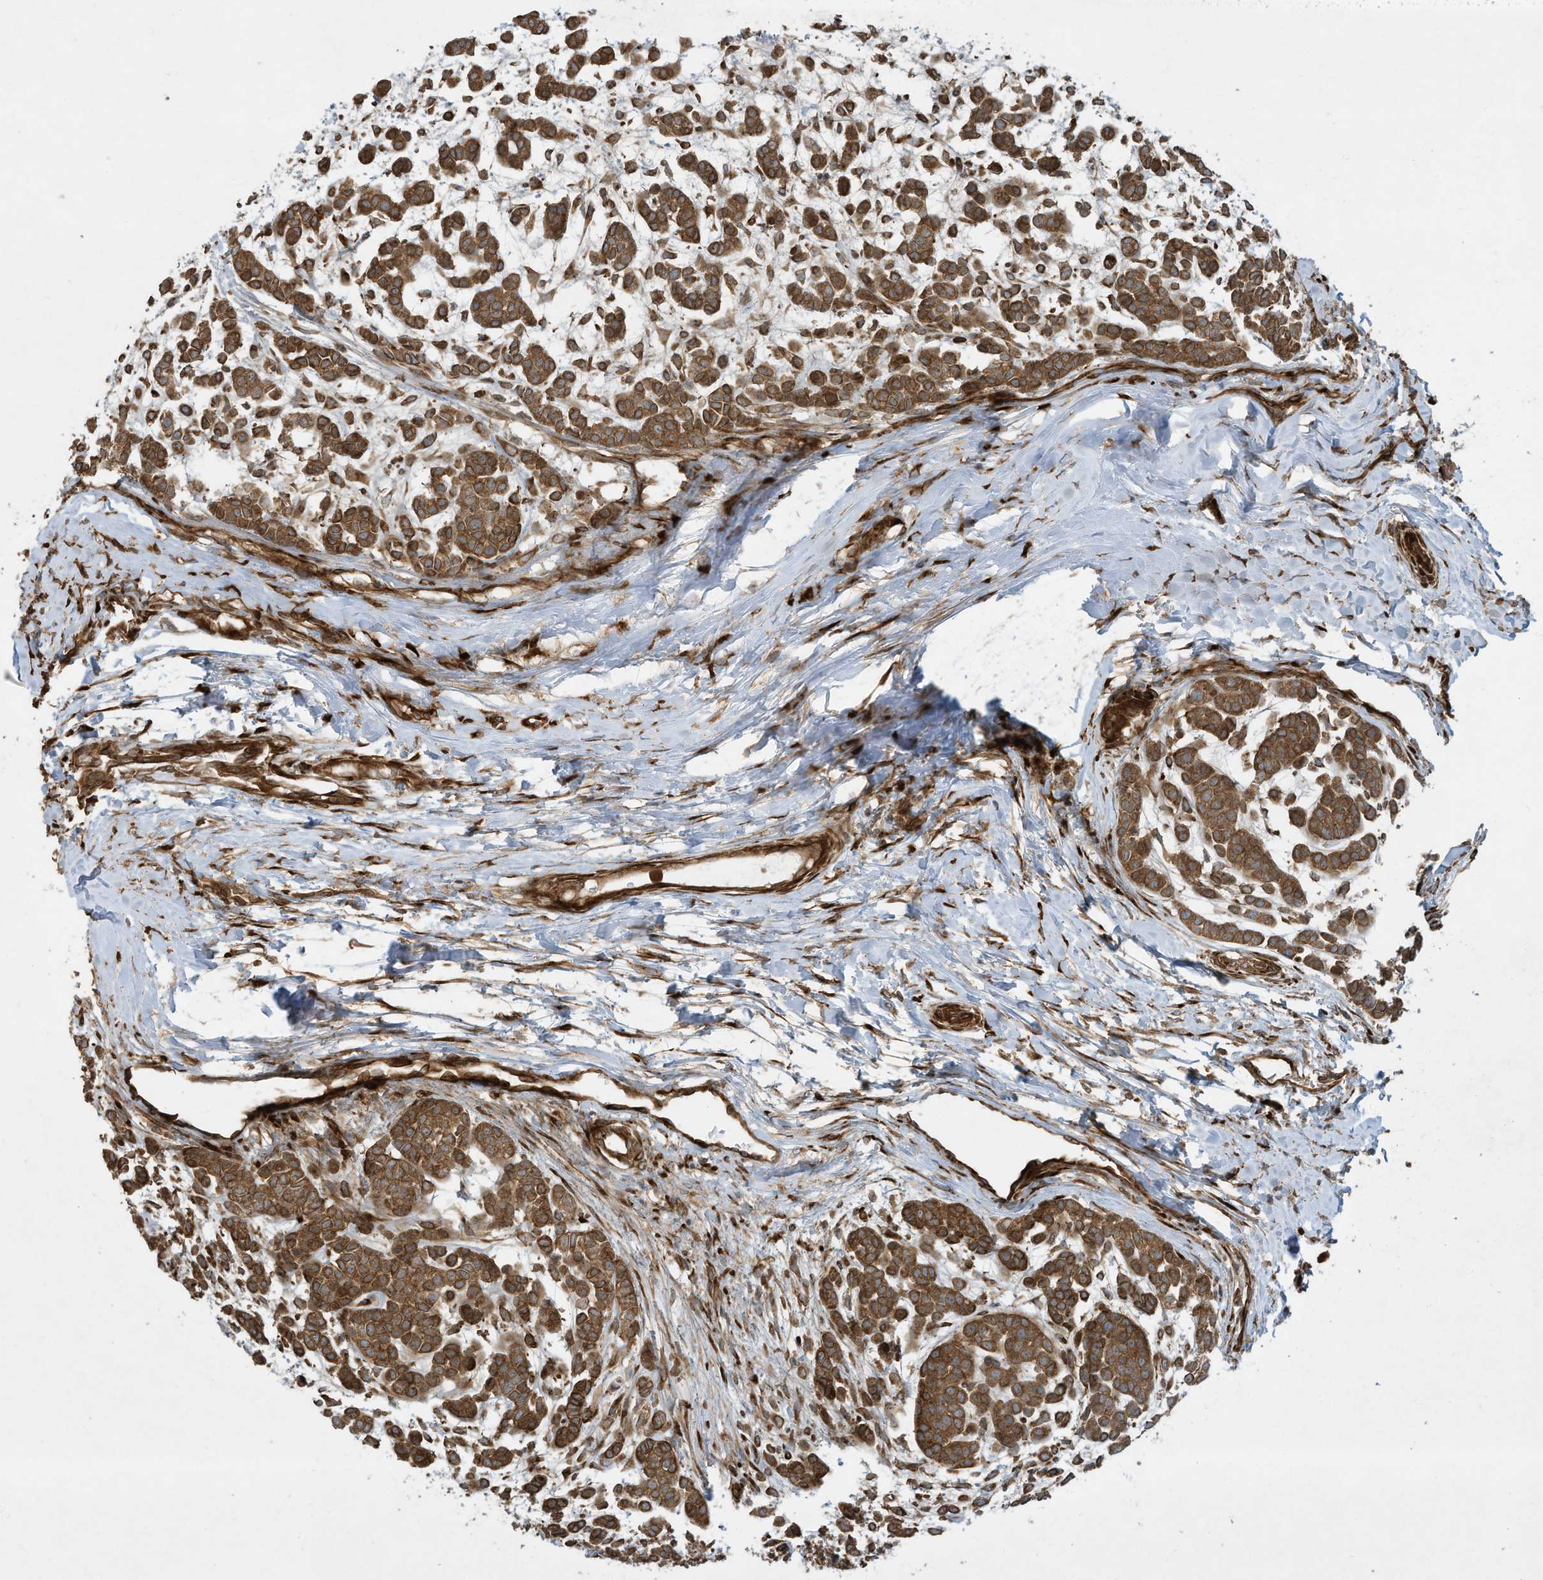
{"staining": {"intensity": "moderate", "quantity": ">75%", "location": "cytoplasmic/membranous"}, "tissue": "head and neck cancer", "cell_type": "Tumor cells", "image_type": "cancer", "snomed": [{"axis": "morphology", "description": "Adenocarcinoma, NOS"}, {"axis": "morphology", "description": "Adenoma, NOS"}, {"axis": "topography", "description": "Head-Neck"}], "caption": "The histopathology image demonstrates a brown stain indicating the presence of a protein in the cytoplasmic/membranous of tumor cells in head and neck cancer (adenocarcinoma). Using DAB (brown) and hematoxylin (blue) stains, captured at high magnification using brightfield microscopy.", "gene": "DDIT4", "patient": {"sex": "female", "age": 55}}